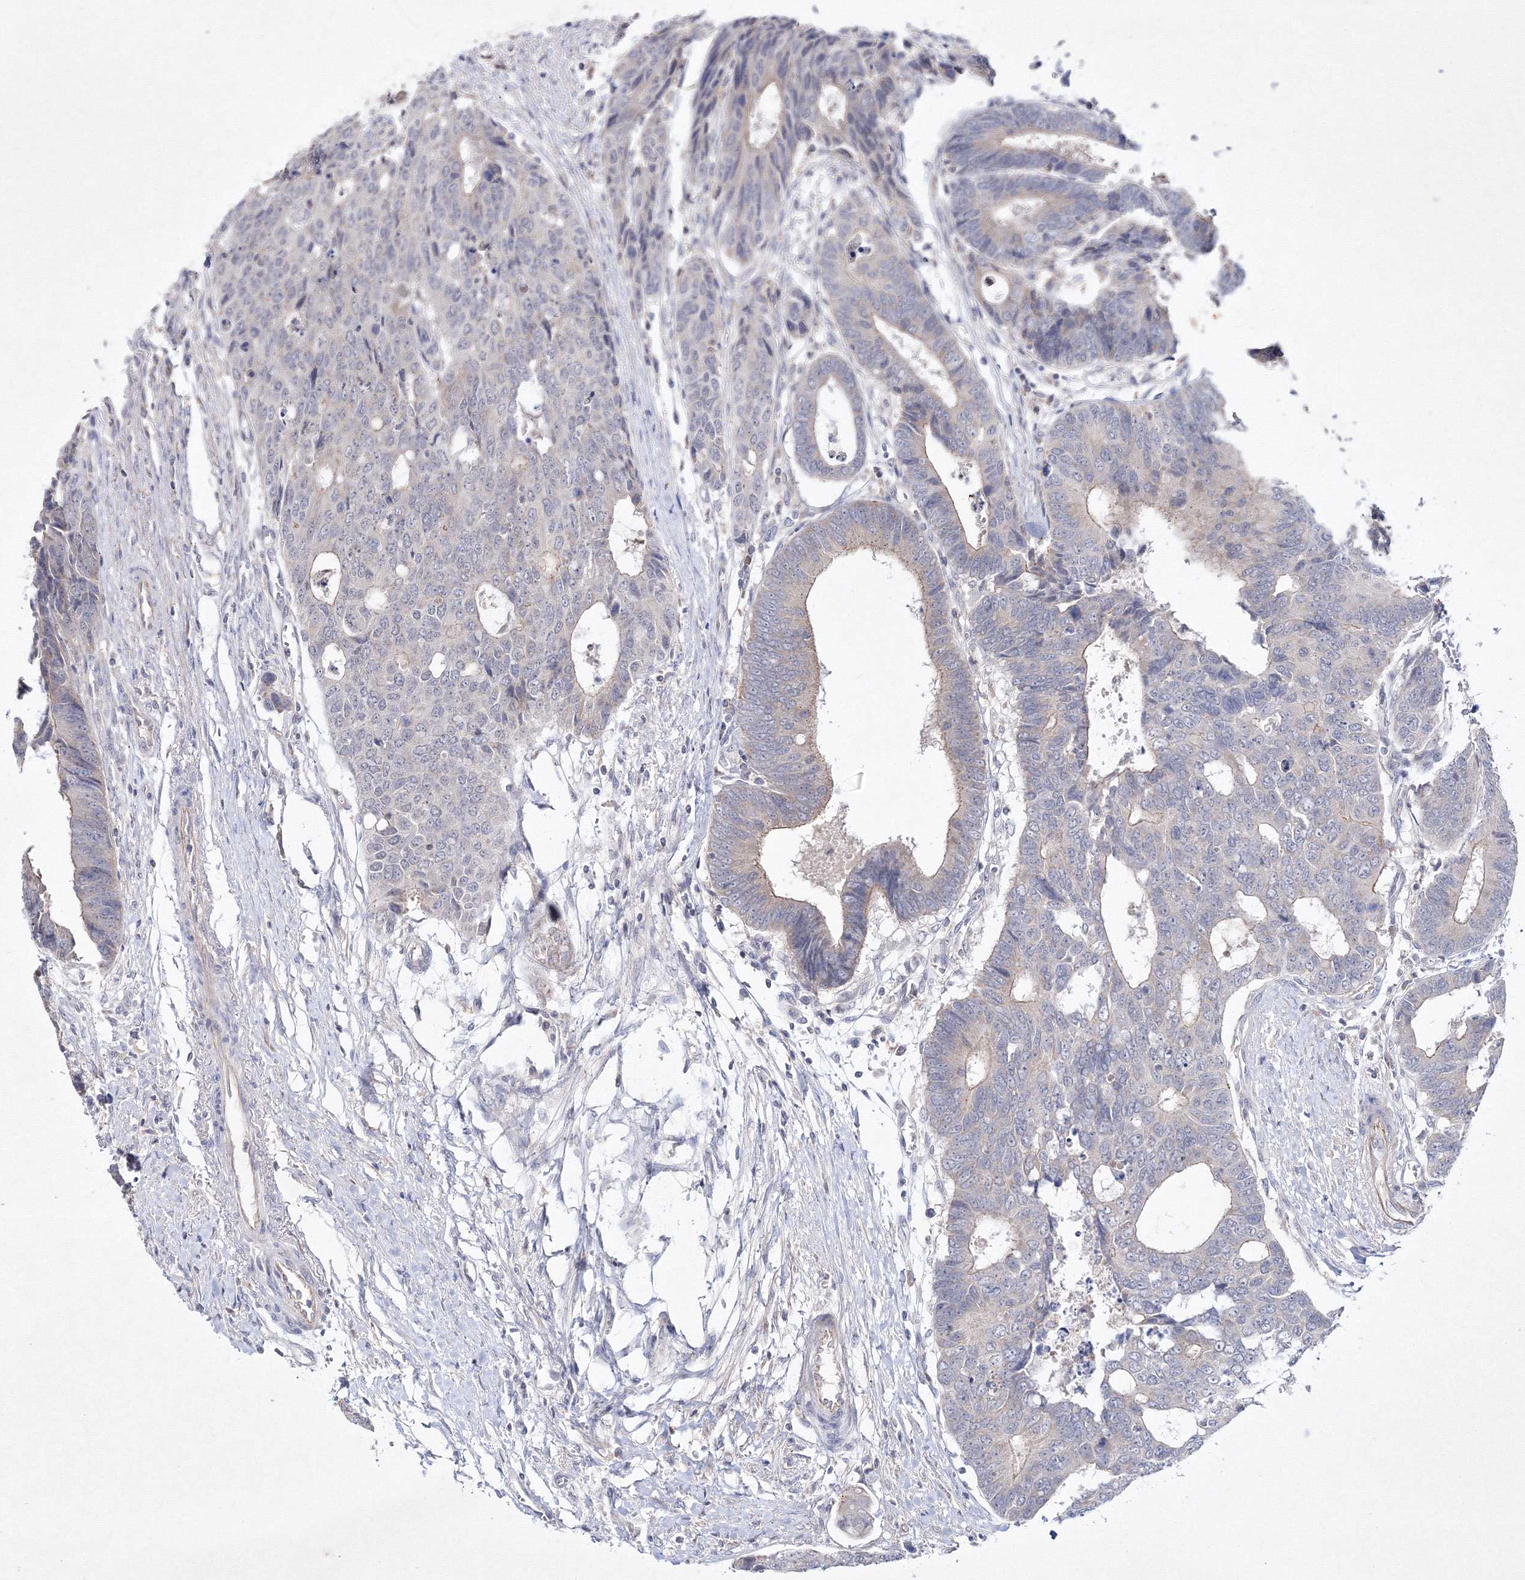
{"staining": {"intensity": "weak", "quantity": "25%-75%", "location": "cytoplasmic/membranous"}, "tissue": "colorectal cancer", "cell_type": "Tumor cells", "image_type": "cancer", "snomed": [{"axis": "morphology", "description": "Adenocarcinoma, NOS"}, {"axis": "topography", "description": "Rectum"}], "caption": "Brown immunohistochemical staining in human colorectal cancer (adenocarcinoma) exhibits weak cytoplasmic/membranous expression in about 25%-75% of tumor cells. The staining was performed using DAB (3,3'-diaminobenzidine), with brown indicating positive protein expression. Nuclei are stained blue with hematoxylin.", "gene": "NEU4", "patient": {"sex": "male", "age": 84}}